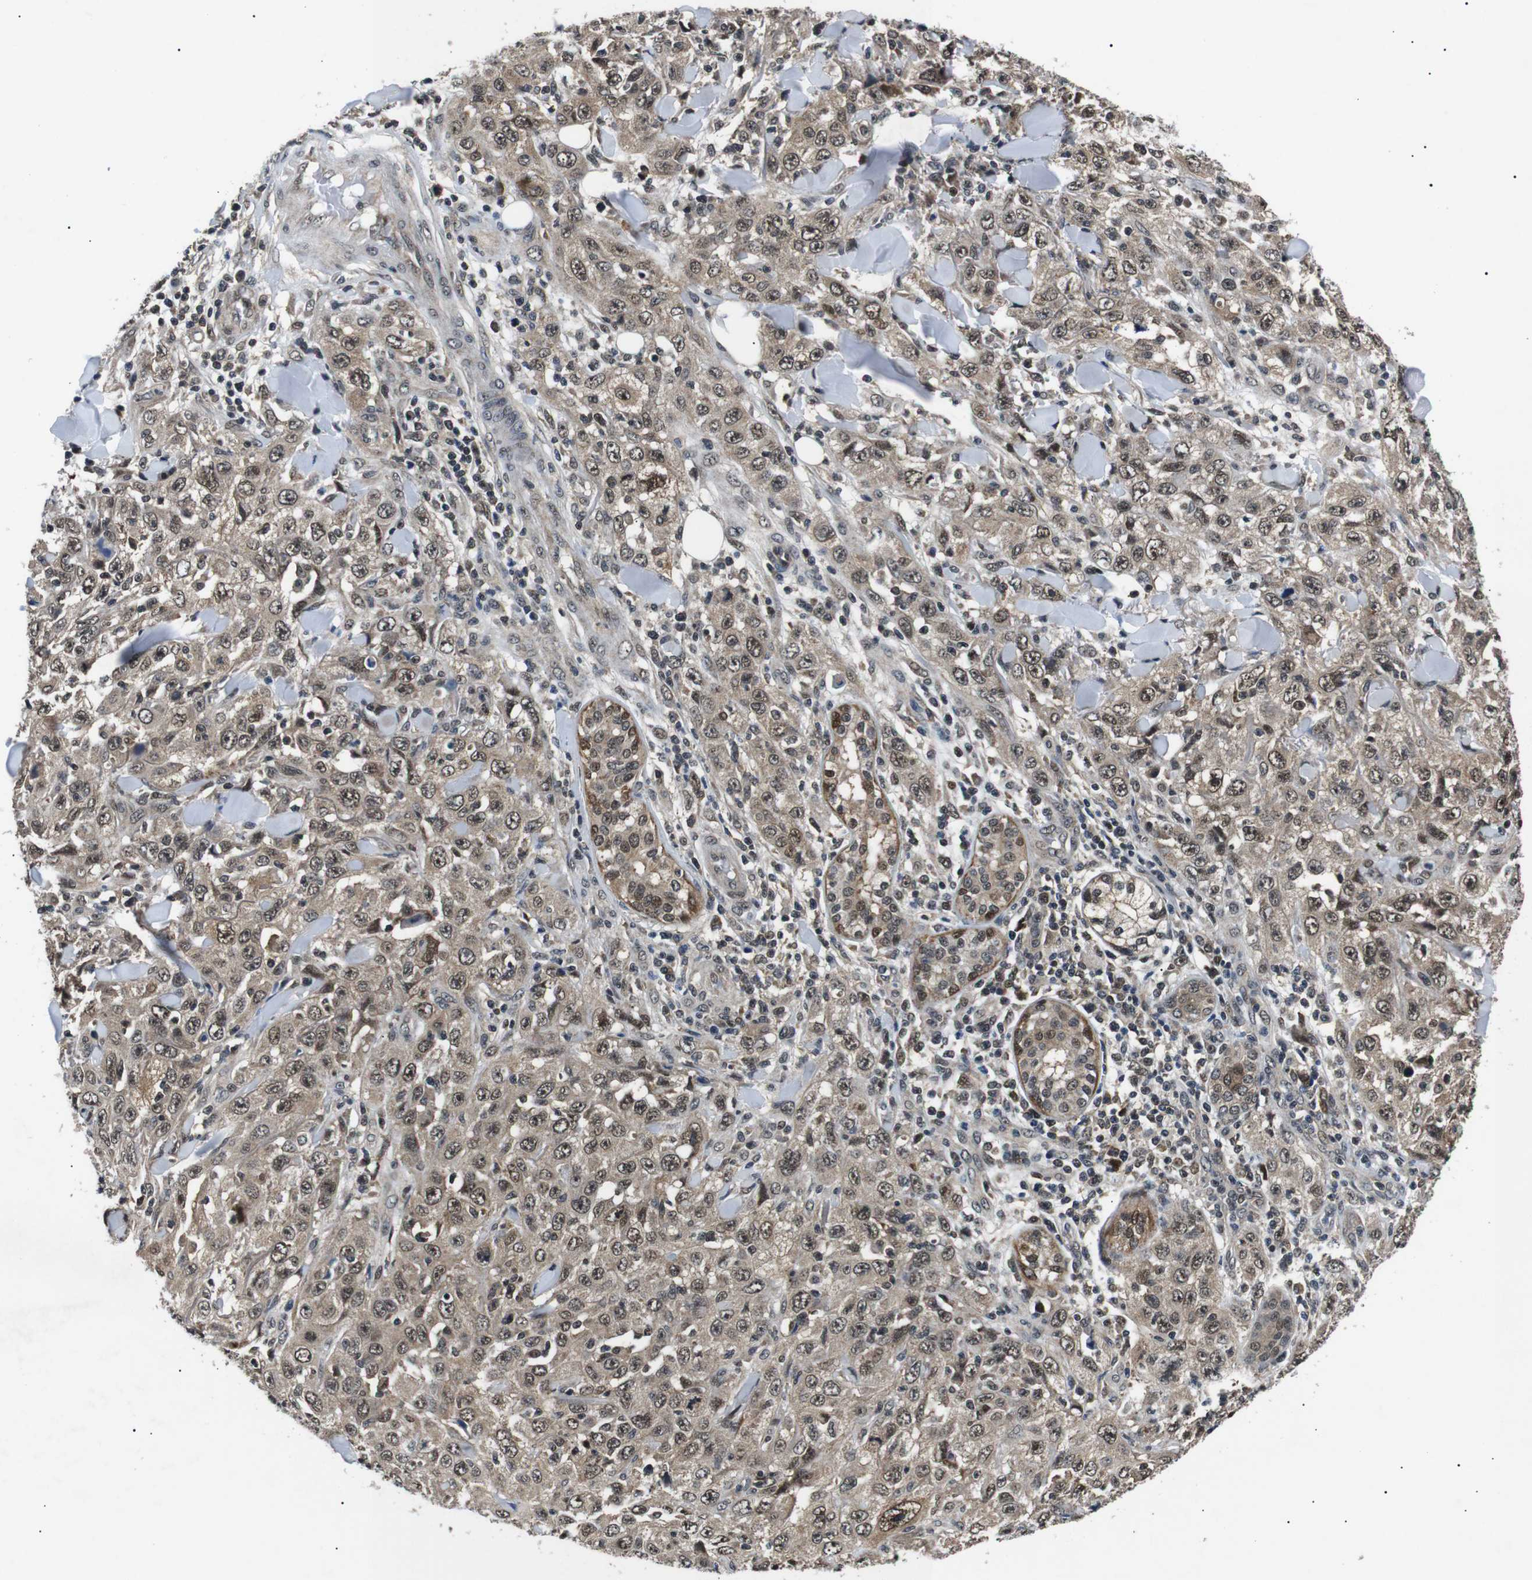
{"staining": {"intensity": "moderate", "quantity": ">75%", "location": "cytoplasmic/membranous,nuclear"}, "tissue": "skin cancer", "cell_type": "Tumor cells", "image_type": "cancer", "snomed": [{"axis": "morphology", "description": "Squamous cell carcinoma, NOS"}, {"axis": "topography", "description": "Skin"}], "caption": "DAB (3,3'-diaminobenzidine) immunohistochemical staining of human skin cancer (squamous cell carcinoma) shows moderate cytoplasmic/membranous and nuclear protein staining in about >75% of tumor cells.", "gene": "SKP1", "patient": {"sex": "female", "age": 88}}